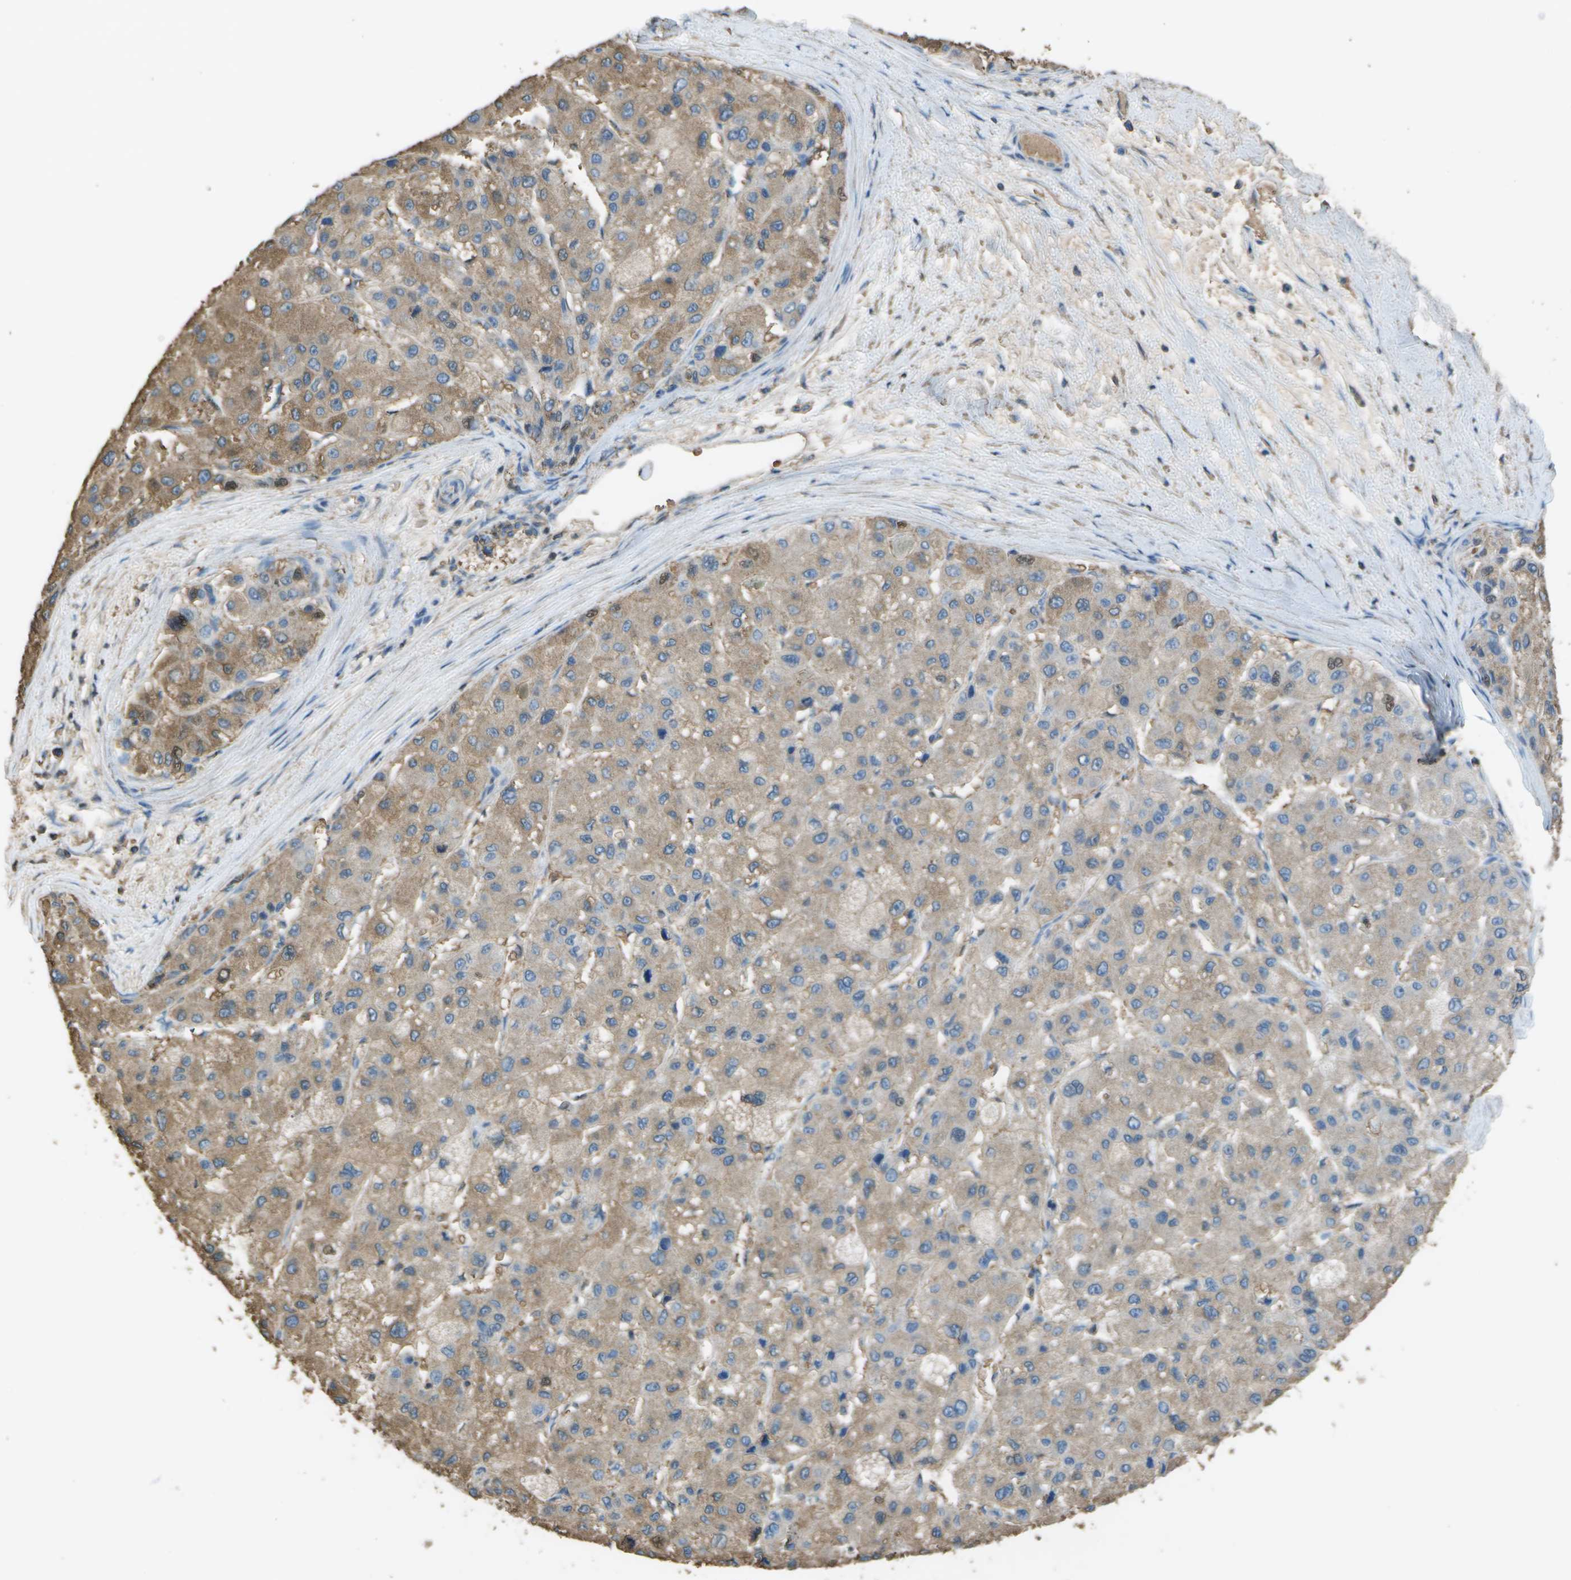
{"staining": {"intensity": "moderate", "quantity": ">75%", "location": "cytoplasmic/membranous"}, "tissue": "liver cancer", "cell_type": "Tumor cells", "image_type": "cancer", "snomed": [{"axis": "morphology", "description": "Carcinoma, Hepatocellular, NOS"}, {"axis": "topography", "description": "Liver"}], "caption": "Moderate cytoplasmic/membranous protein expression is identified in about >75% of tumor cells in liver hepatocellular carcinoma.", "gene": "CYP4F11", "patient": {"sex": "male", "age": 80}}